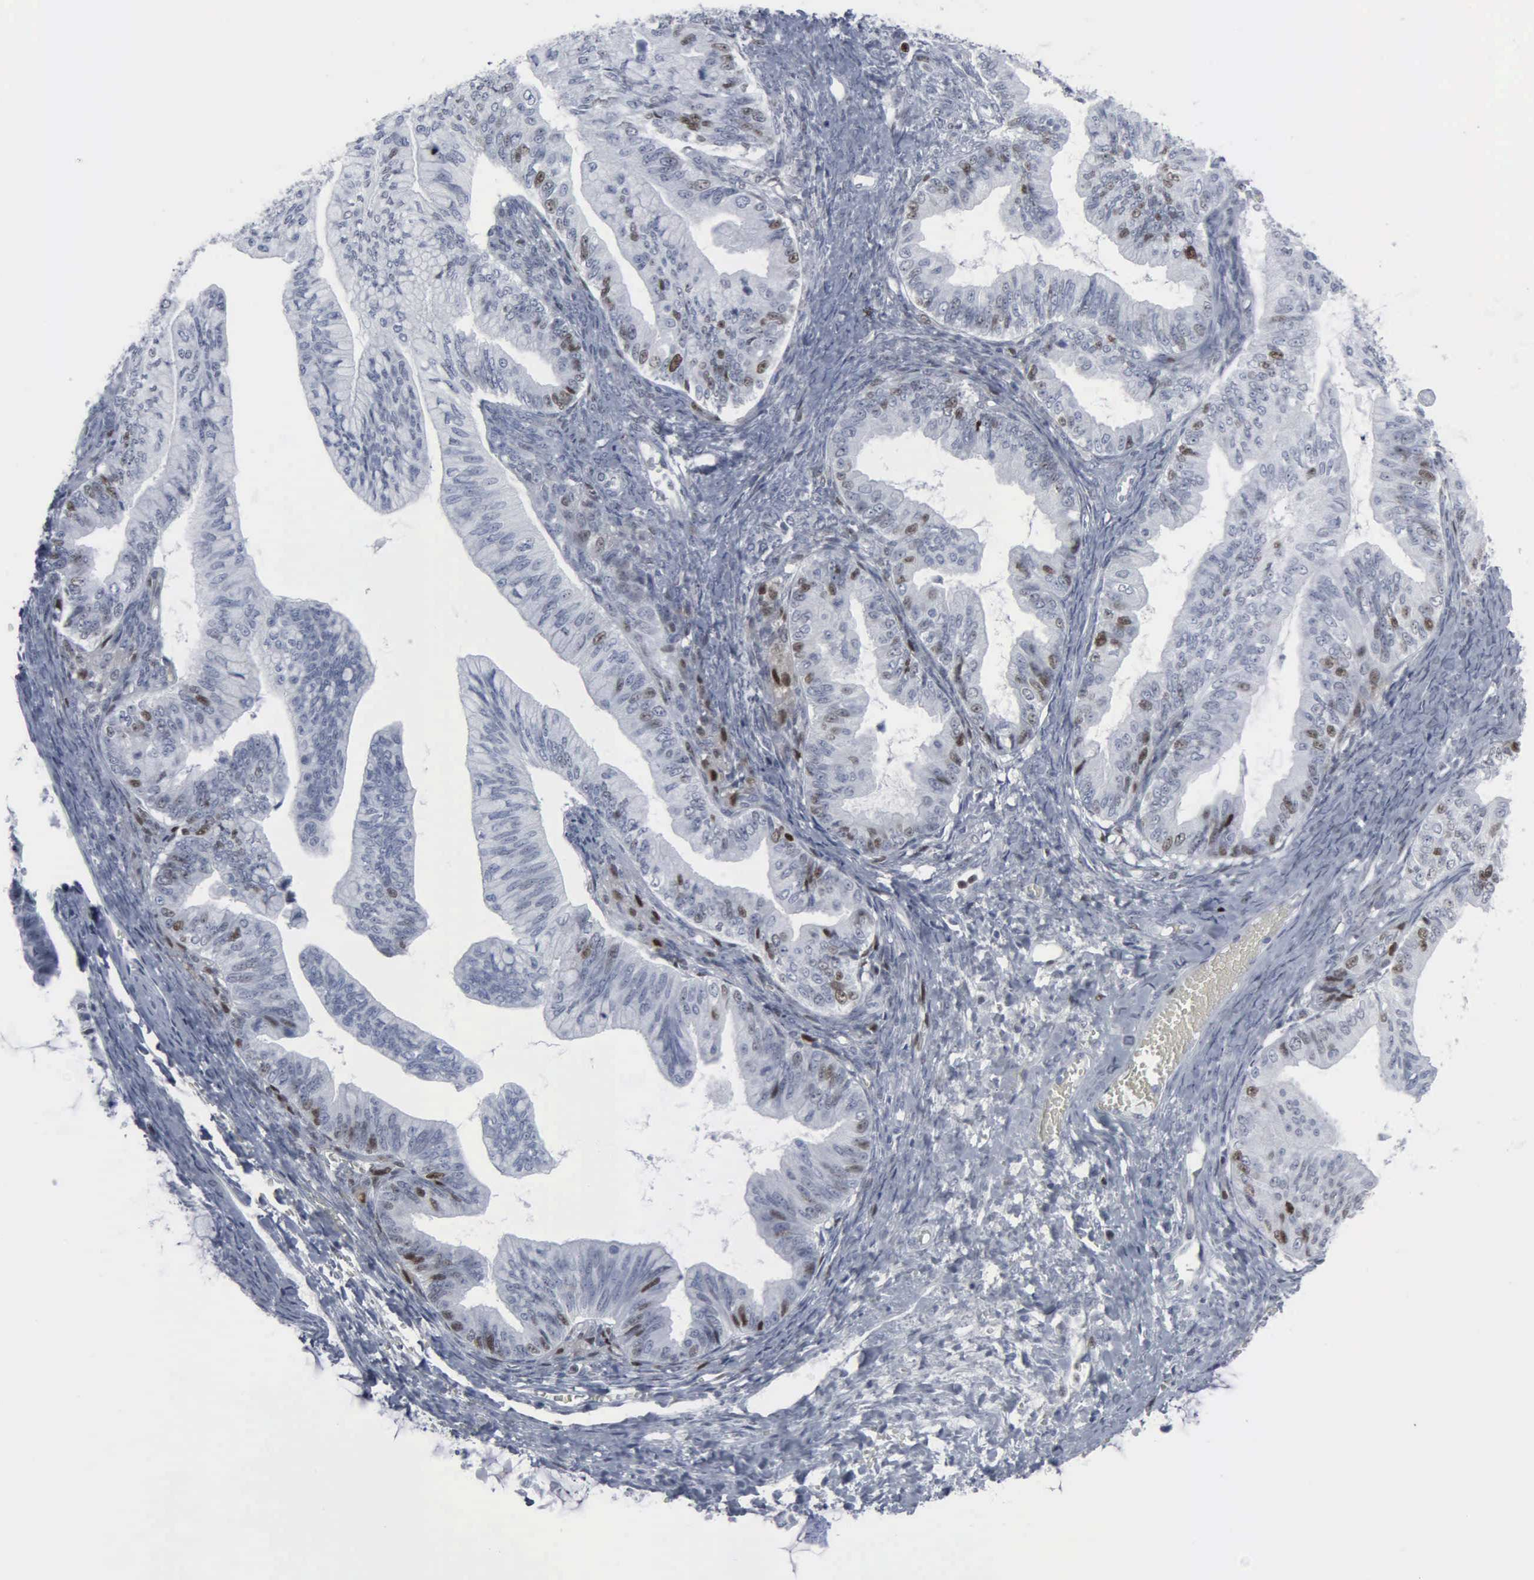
{"staining": {"intensity": "moderate", "quantity": "<25%", "location": "nuclear"}, "tissue": "ovarian cancer", "cell_type": "Tumor cells", "image_type": "cancer", "snomed": [{"axis": "morphology", "description": "Cystadenocarcinoma, mucinous, NOS"}, {"axis": "topography", "description": "Ovary"}], "caption": "Immunohistochemistry (IHC) photomicrograph of ovarian cancer (mucinous cystadenocarcinoma) stained for a protein (brown), which reveals low levels of moderate nuclear expression in approximately <25% of tumor cells.", "gene": "CCND3", "patient": {"sex": "female", "age": 36}}